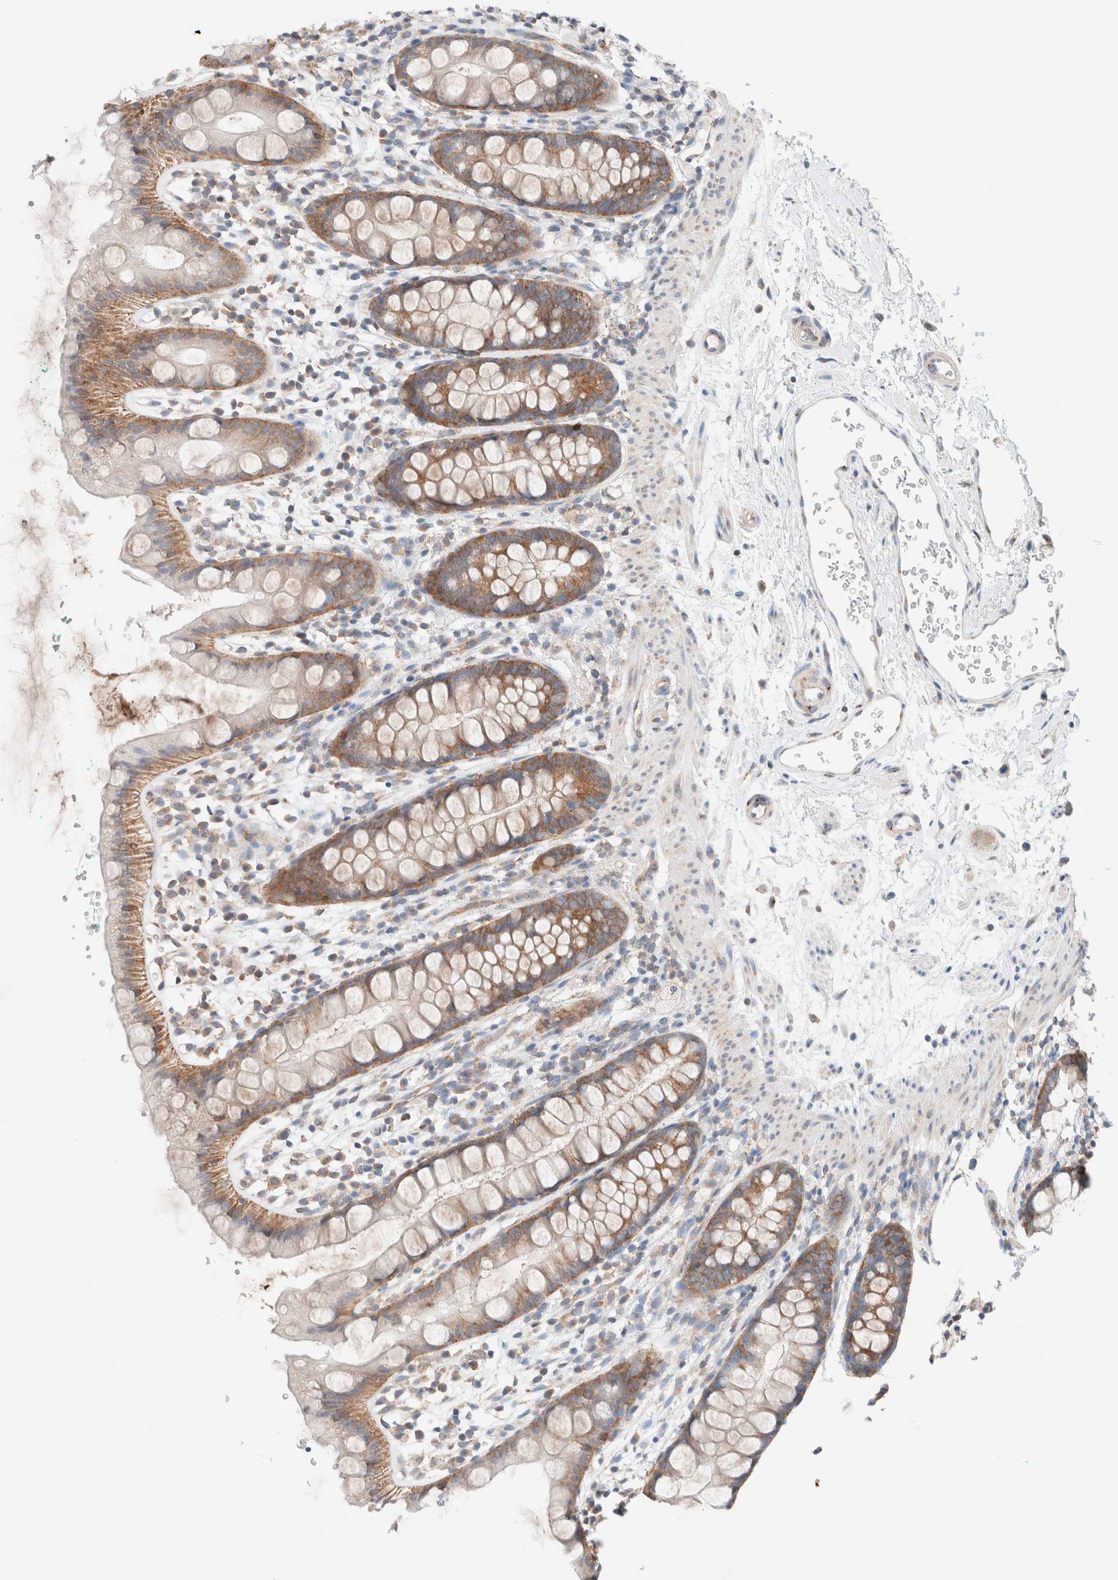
{"staining": {"intensity": "moderate", "quantity": "25%-75%", "location": "cytoplasmic/membranous"}, "tissue": "rectum", "cell_type": "Glandular cells", "image_type": "normal", "snomed": [{"axis": "morphology", "description": "Normal tissue, NOS"}, {"axis": "topography", "description": "Rectum"}], "caption": "An immunohistochemistry histopathology image of benign tissue is shown. Protein staining in brown shows moderate cytoplasmic/membranous positivity in rectum within glandular cells.", "gene": "CASC3", "patient": {"sex": "female", "age": 65}}